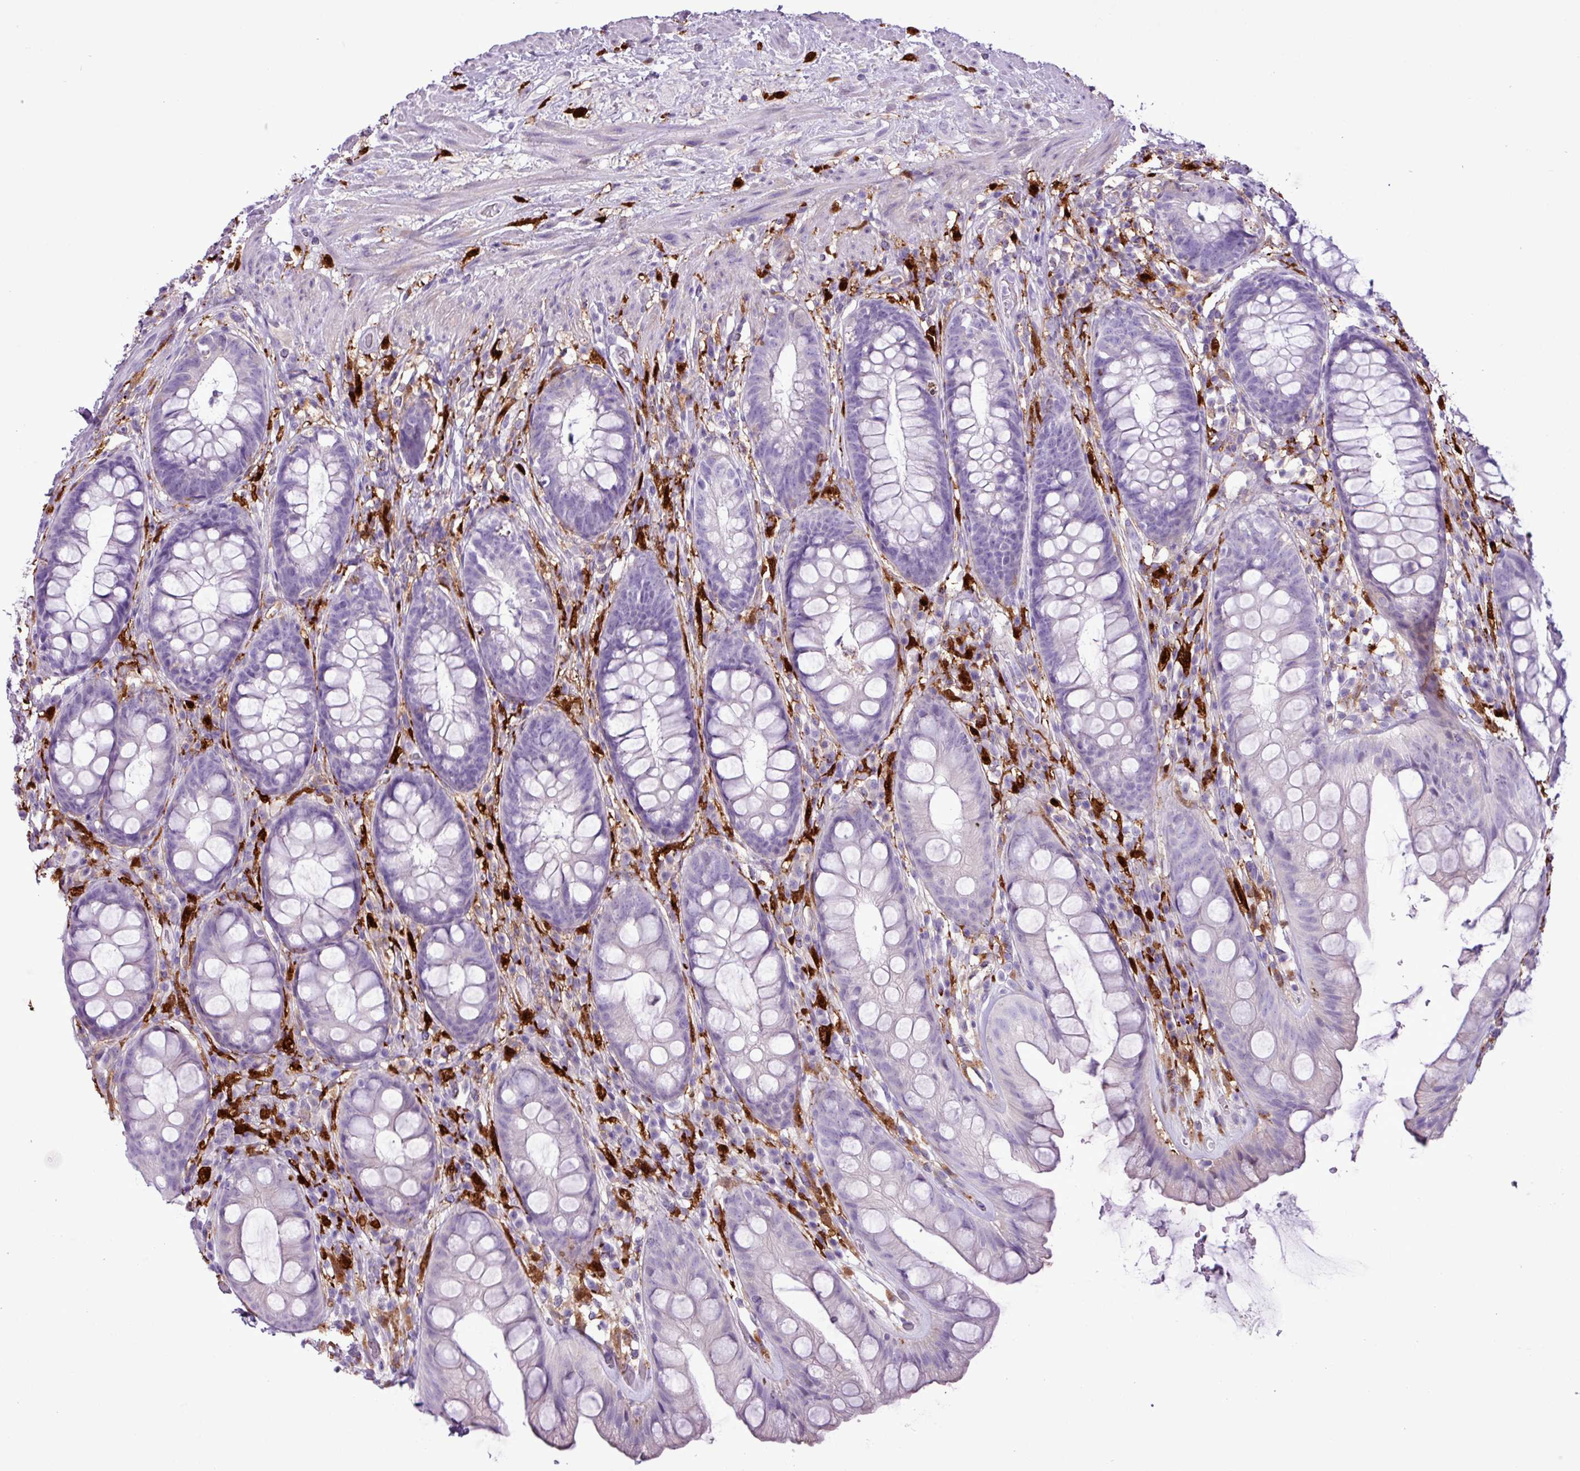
{"staining": {"intensity": "negative", "quantity": "none", "location": "none"}, "tissue": "rectum", "cell_type": "Glandular cells", "image_type": "normal", "snomed": [{"axis": "morphology", "description": "Normal tissue, NOS"}, {"axis": "topography", "description": "Rectum"}], "caption": "Immunohistochemistry photomicrograph of normal rectum: rectum stained with DAB (3,3'-diaminobenzidine) displays no significant protein positivity in glandular cells. (DAB (3,3'-diaminobenzidine) immunohistochemistry visualized using brightfield microscopy, high magnification).", "gene": "TMEM200C", "patient": {"sex": "male", "age": 74}}